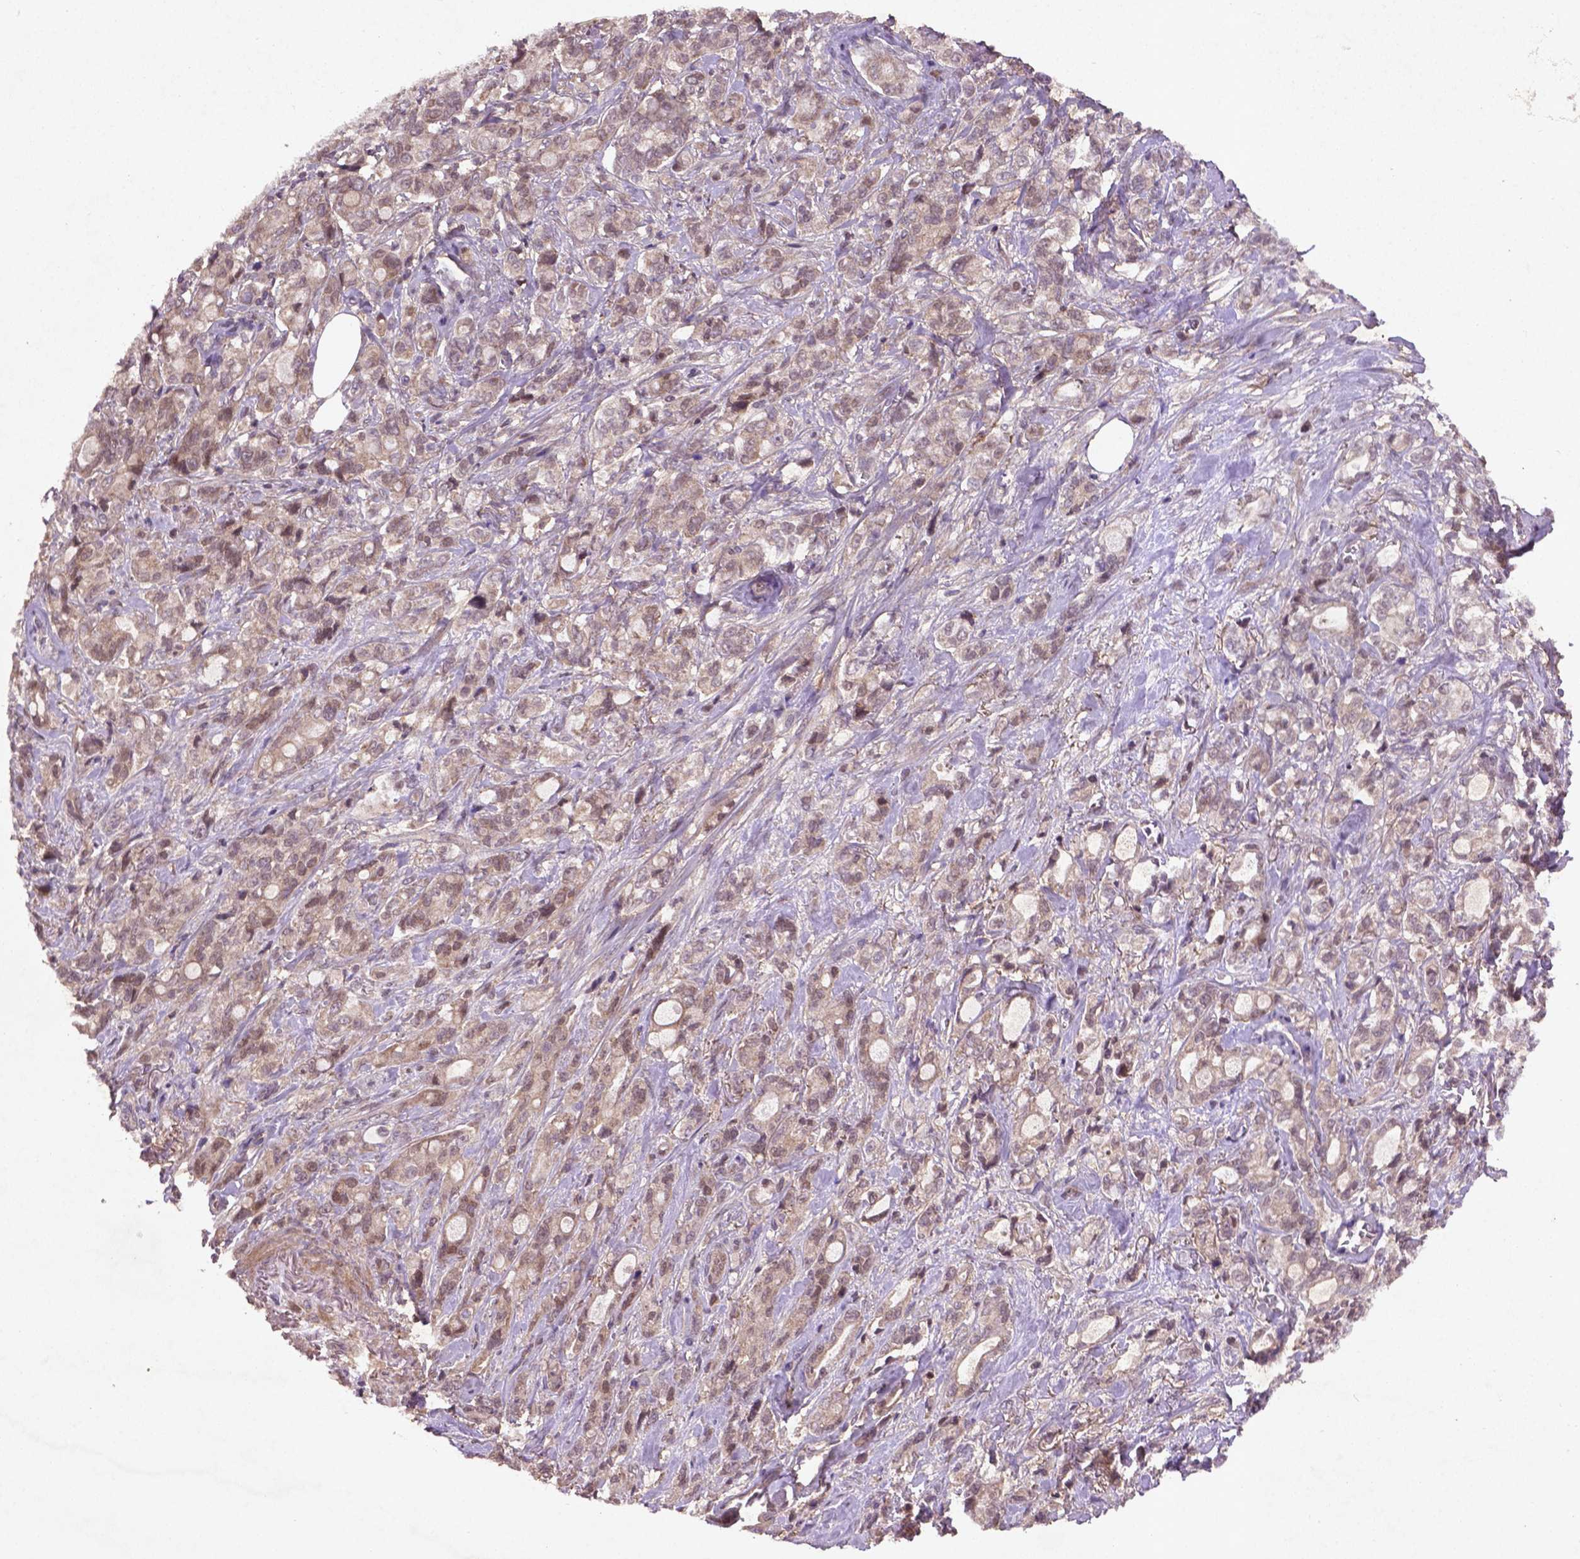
{"staining": {"intensity": "negative", "quantity": "none", "location": "none"}, "tissue": "stomach cancer", "cell_type": "Tumor cells", "image_type": "cancer", "snomed": [{"axis": "morphology", "description": "Adenocarcinoma, NOS"}, {"axis": "topography", "description": "Stomach"}], "caption": "Immunohistochemical staining of stomach adenocarcinoma reveals no significant expression in tumor cells.", "gene": "NIPAL2", "patient": {"sex": "male", "age": 63}}